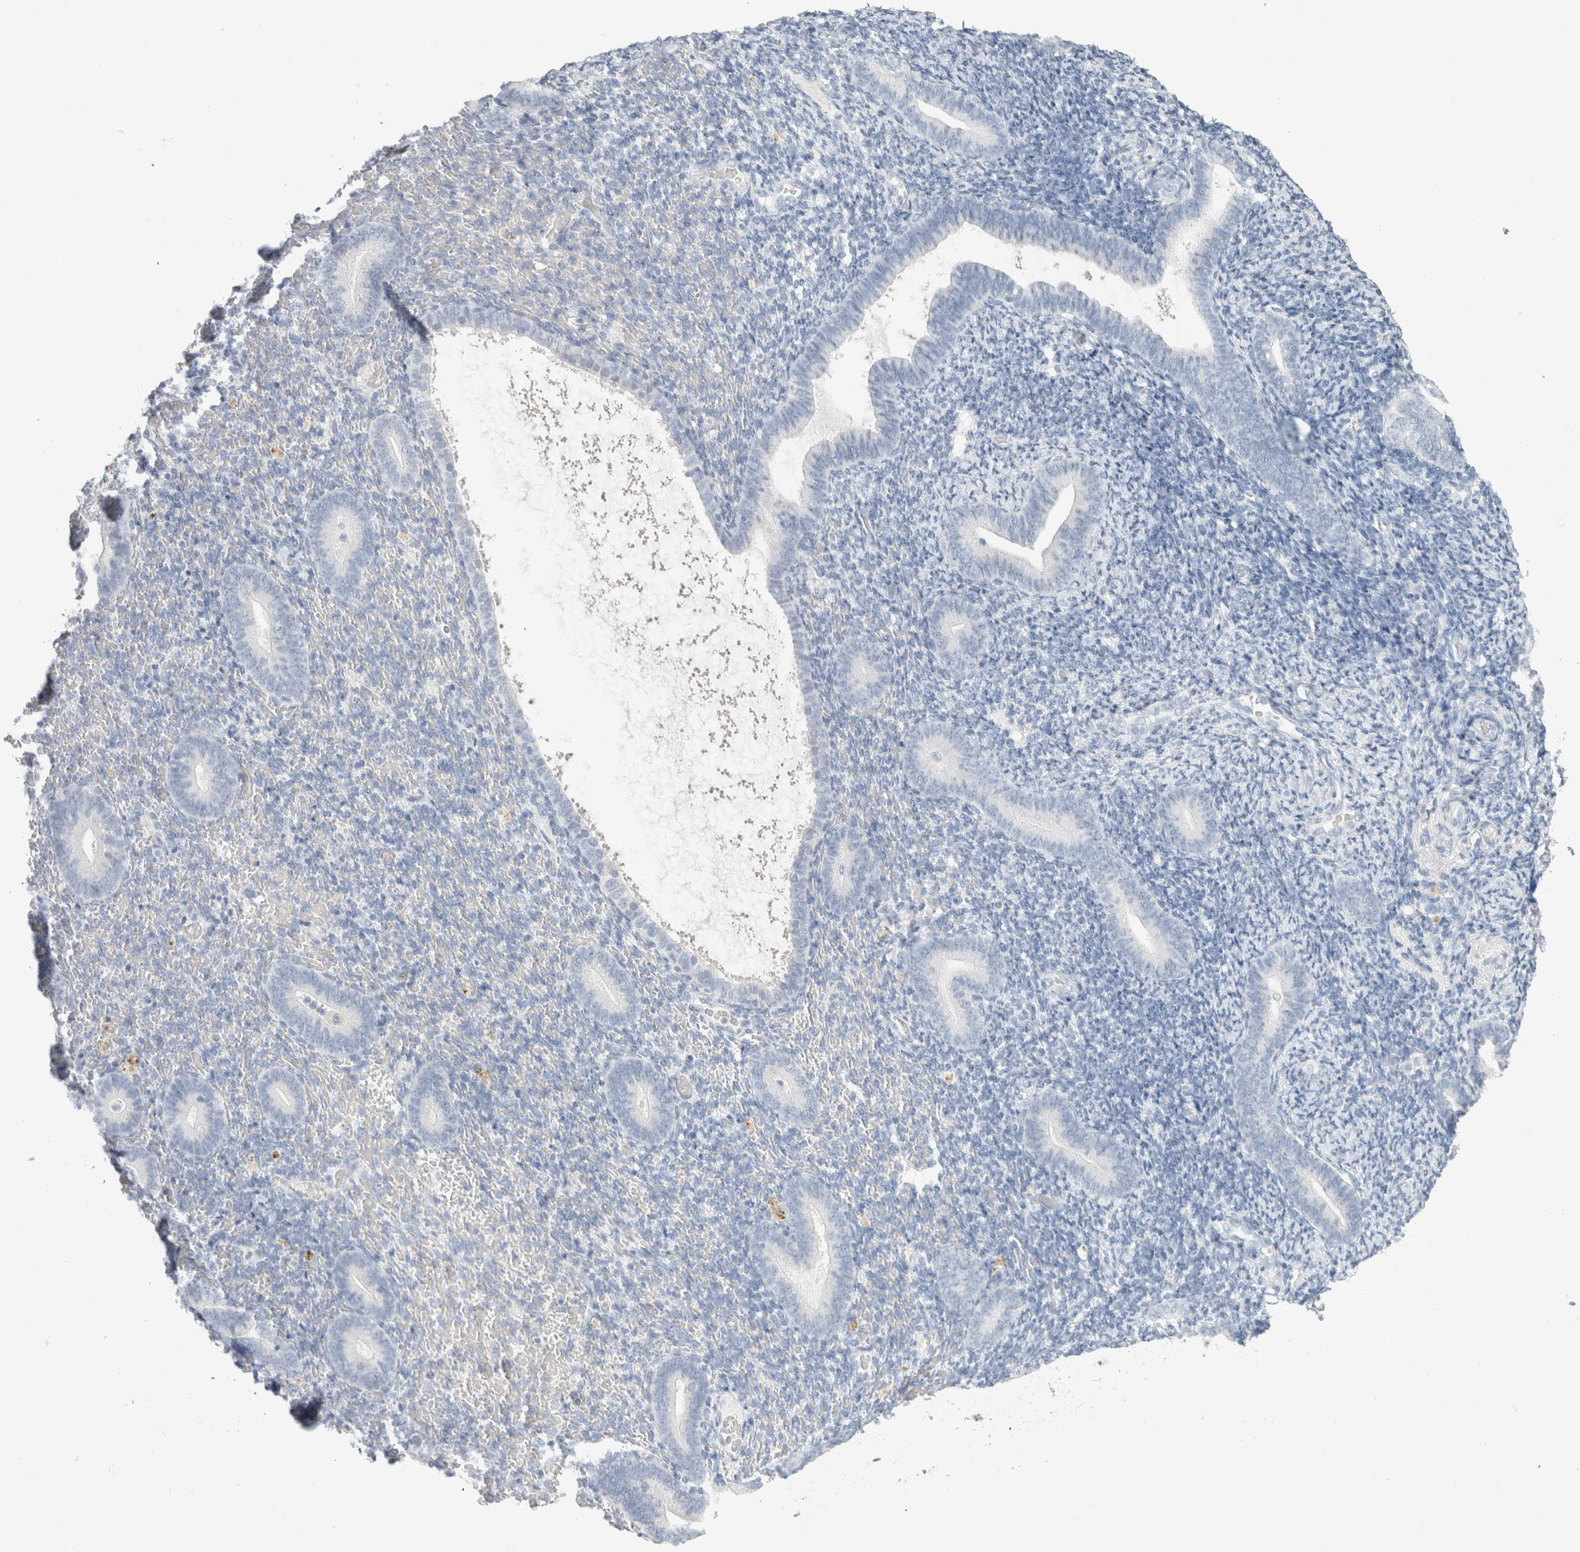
{"staining": {"intensity": "negative", "quantity": "none", "location": "none"}, "tissue": "endometrium", "cell_type": "Cells in endometrial stroma", "image_type": "normal", "snomed": [{"axis": "morphology", "description": "Normal tissue, NOS"}, {"axis": "topography", "description": "Endometrium"}], "caption": "High power microscopy histopathology image of an immunohistochemistry (IHC) image of benign endometrium, revealing no significant expression in cells in endometrial stroma.", "gene": "SLC6A1", "patient": {"sex": "female", "age": 51}}